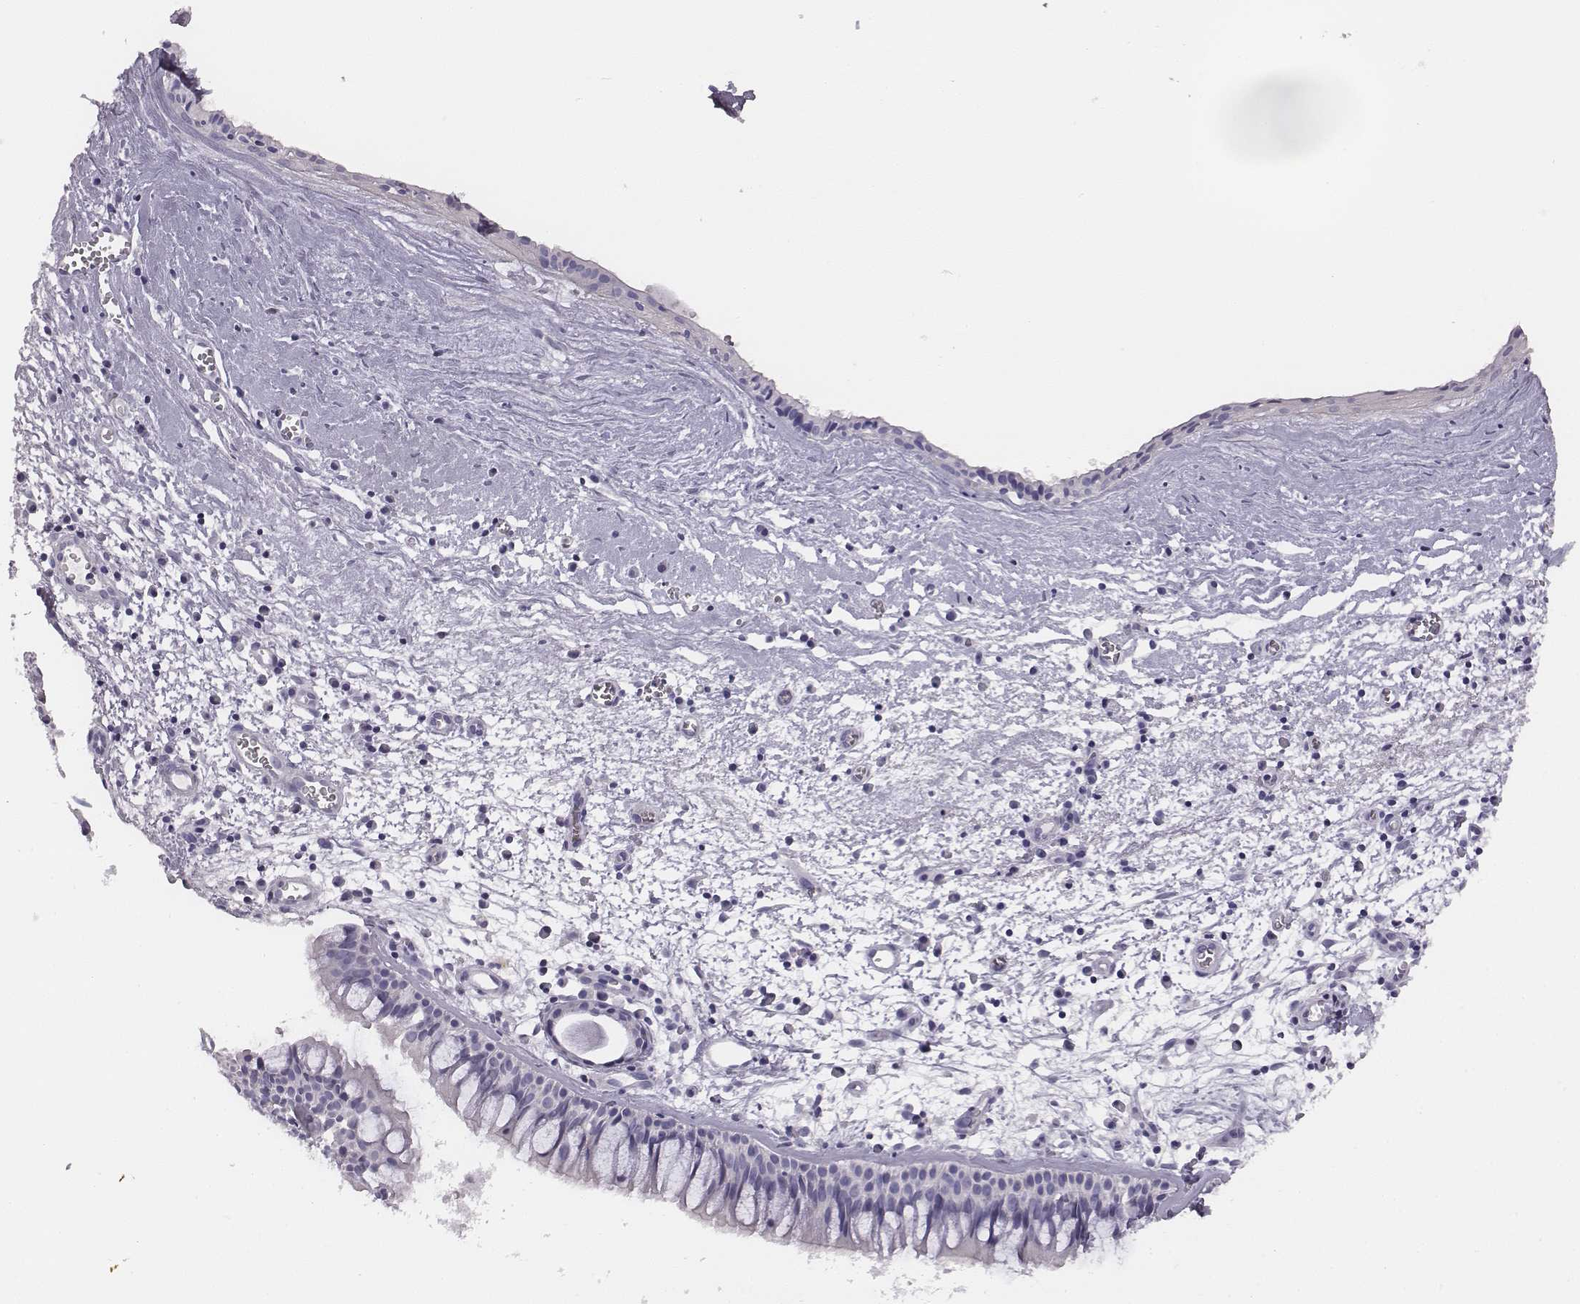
{"staining": {"intensity": "negative", "quantity": "none", "location": "none"}, "tissue": "nasopharynx", "cell_type": "Respiratory epithelial cells", "image_type": "normal", "snomed": [{"axis": "morphology", "description": "Normal tissue, NOS"}, {"axis": "topography", "description": "Nasopharynx"}], "caption": "Immunohistochemistry of unremarkable nasopharynx reveals no positivity in respiratory epithelial cells.", "gene": "ADAM7", "patient": {"sex": "male", "age": 83}}